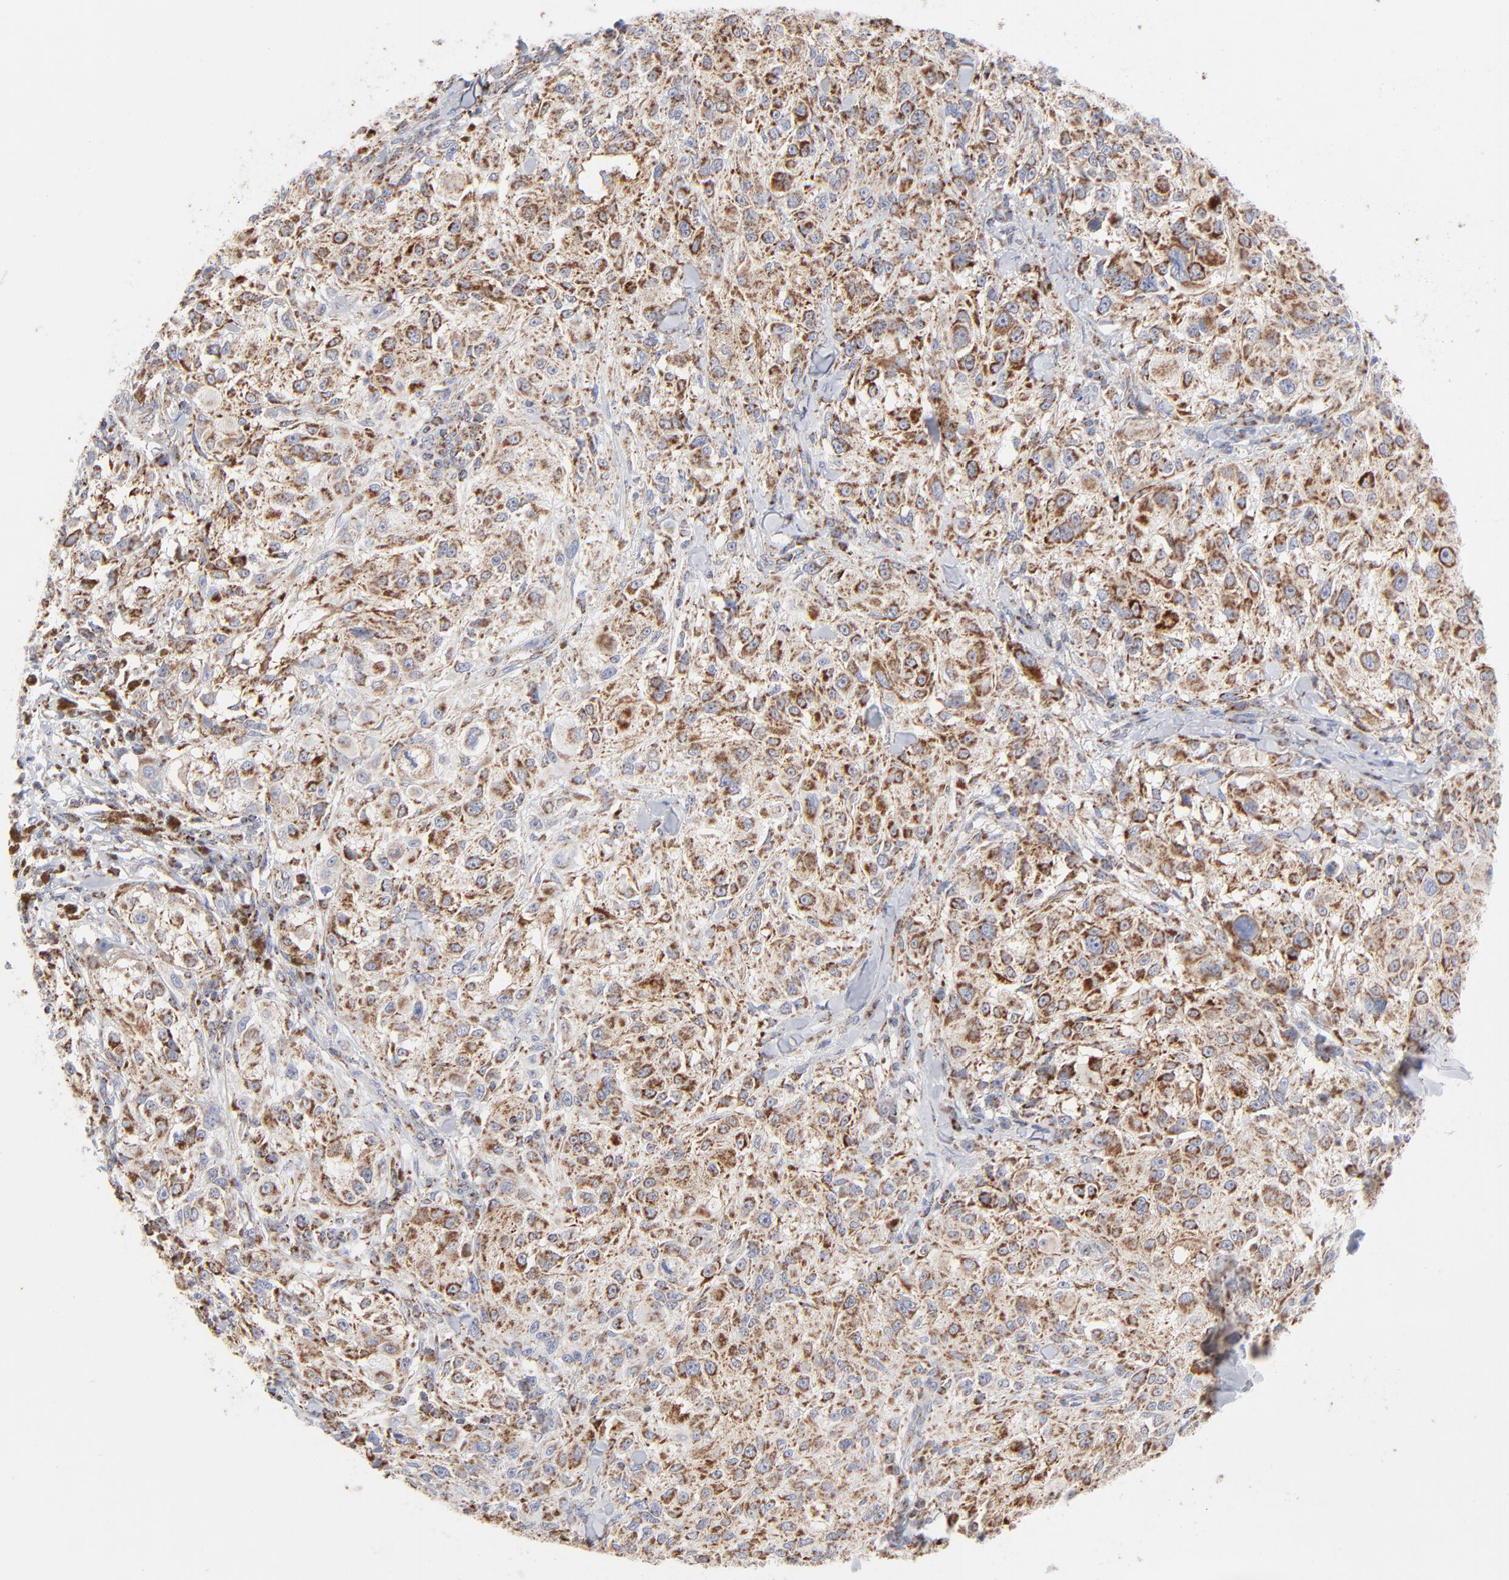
{"staining": {"intensity": "strong", "quantity": ">75%", "location": "cytoplasmic/membranous"}, "tissue": "melanoma", "cell_type": "Tumor cells", "image_type": "cancer", "snomed": [{"axis": "morphology", "description": "Necrosis, NOS"}, {"axis": "morphology", "description": "Malignant melanoma, NOS"}, {"axis": "topography", "description": "Skin"}], "caption": "The immunohistochemical stain highlights strong cytoplasmic/membranous staining in tumor cells of malignant melanoma tissue.", "gene": "ASB3", "patient": {"sex": "female", "age": 87}}